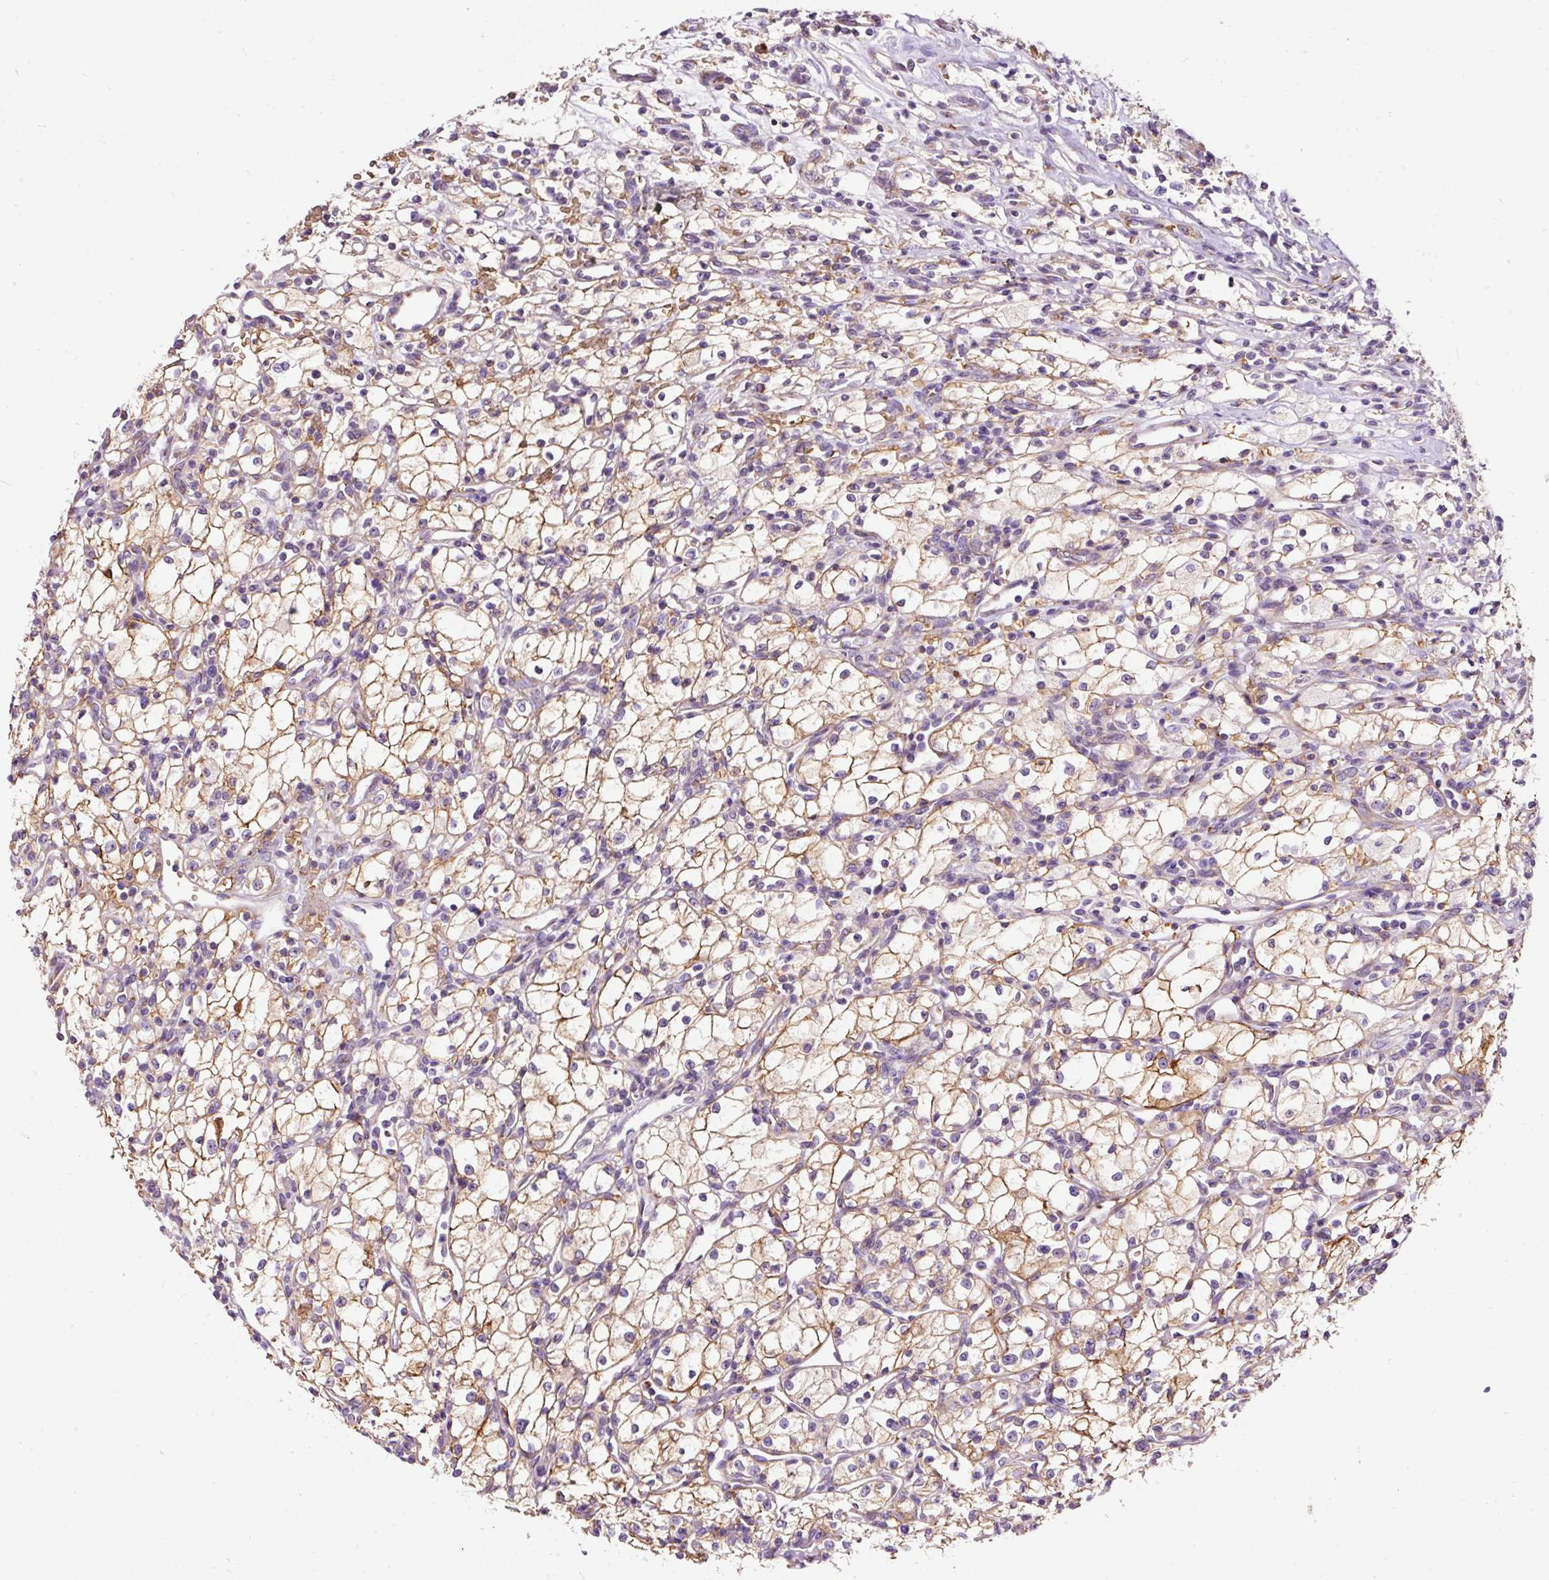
{"staining": {"intensity": "moderate", "quantity": ">75%", "location": "cytoplasmic/membranous"}, "tissue": "renal cancer", "cell_type": "Tumor cells", "image_type": "cancer", "snomed": [{"axis": "morphology", "description": "Adenocarcinoma, NOS"}, {"axis": "topography", "description": "Kidney"}], "caption": "A brown stain shows moderate cytoplasmic/membranous expression of a protein in renal cancer tumor cells.", "gene": "PRRC2A", "patient": {"sex": "male", "age": 59}}